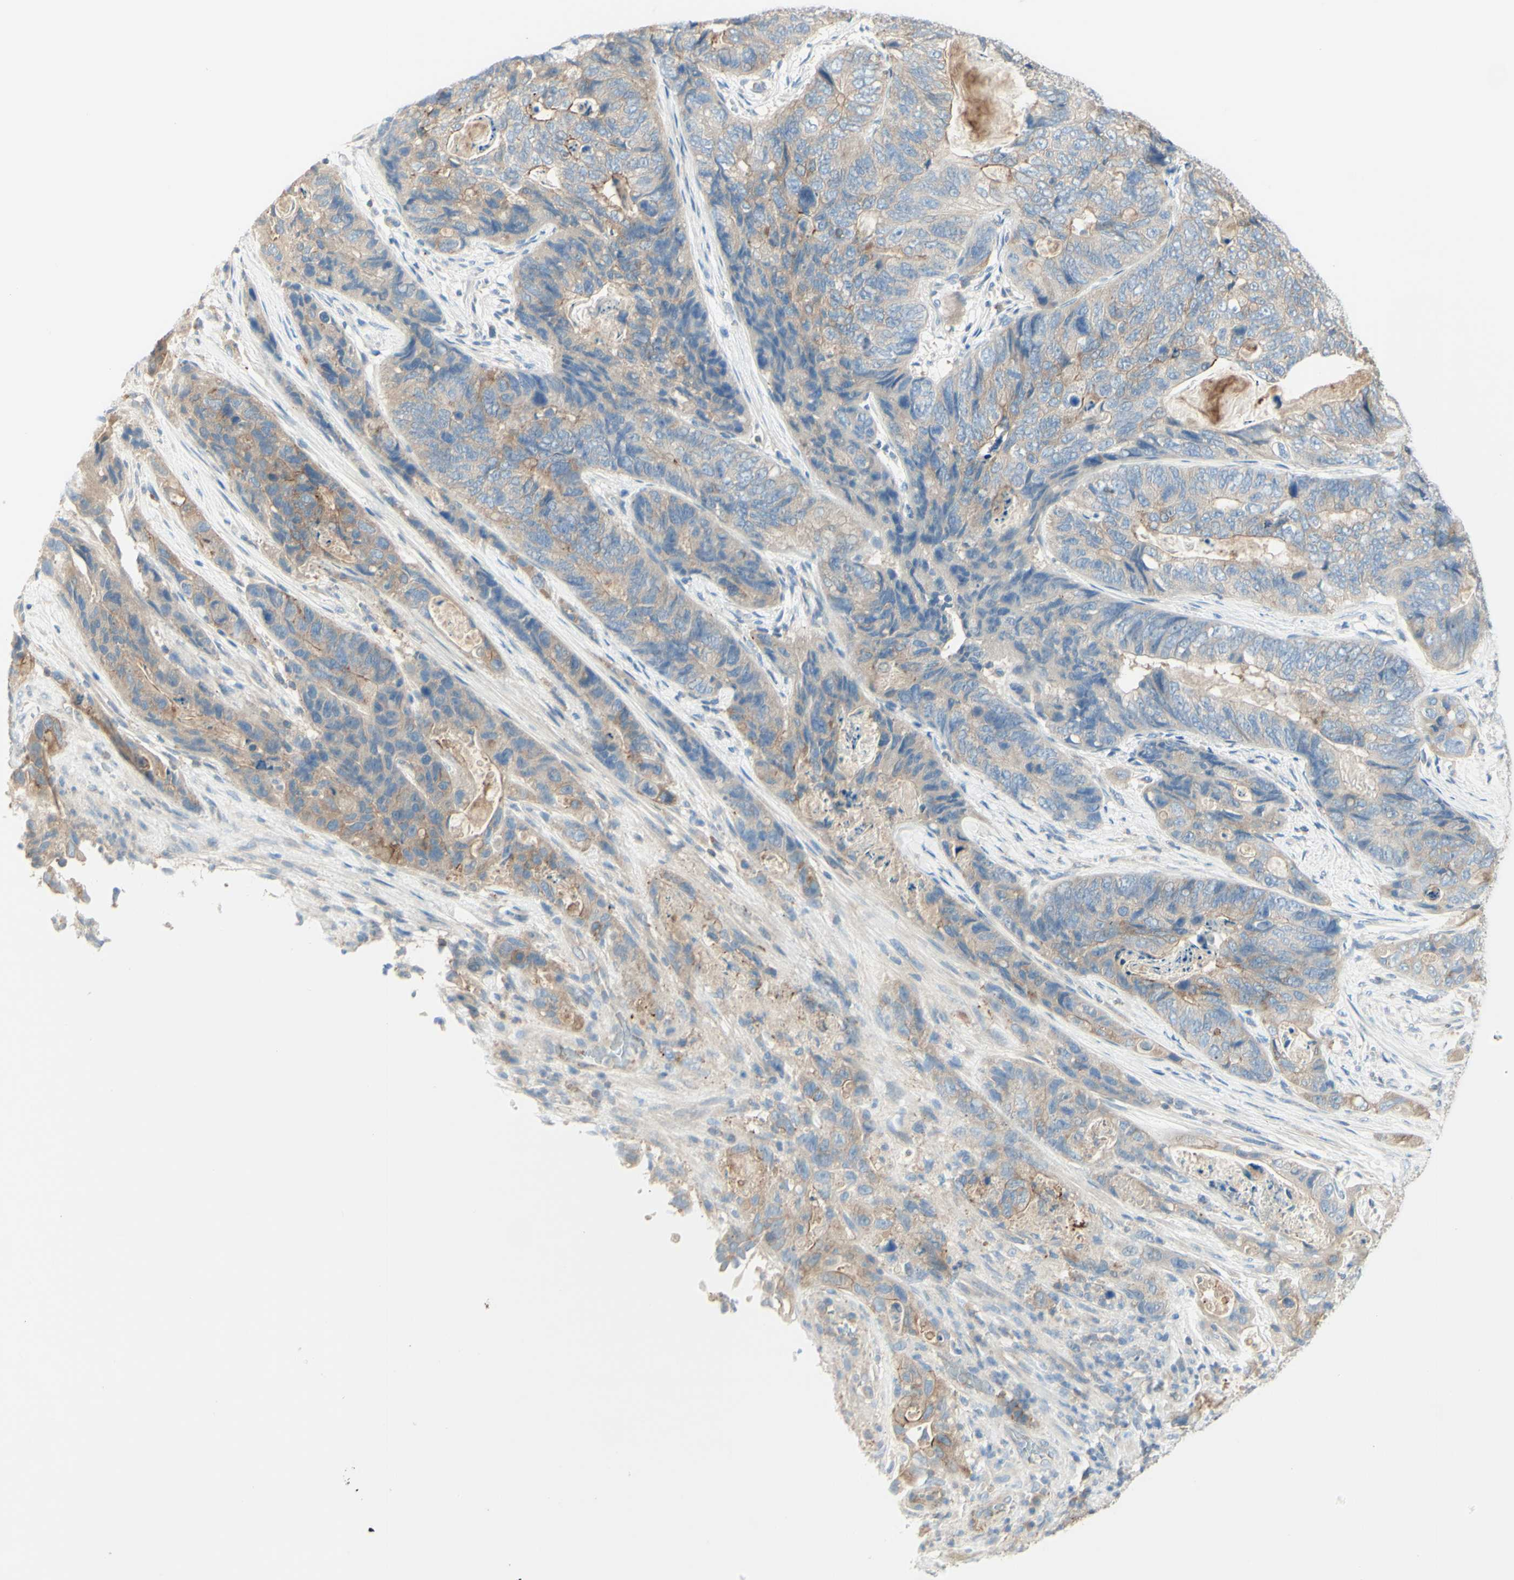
{"staining": {"intensity": "weak", "quantity": ">75%", "location": "cytoplasmic/membranous"}, "tissue": "stomach cancer", "cell_type": "Tumor cells", "image_type": "cancer", "snomed": [{"axis": "morphology", "description": "Adenocarcinoma, NOS"}, {"axis": "topography", "description": "Stomach"}], "caption": "Human stomach adenocarcinoma stained with a protein marker displays weak staining in tumor cells.", "gene": "MTM1", "patient": {"sex": "female", "age": 89}}